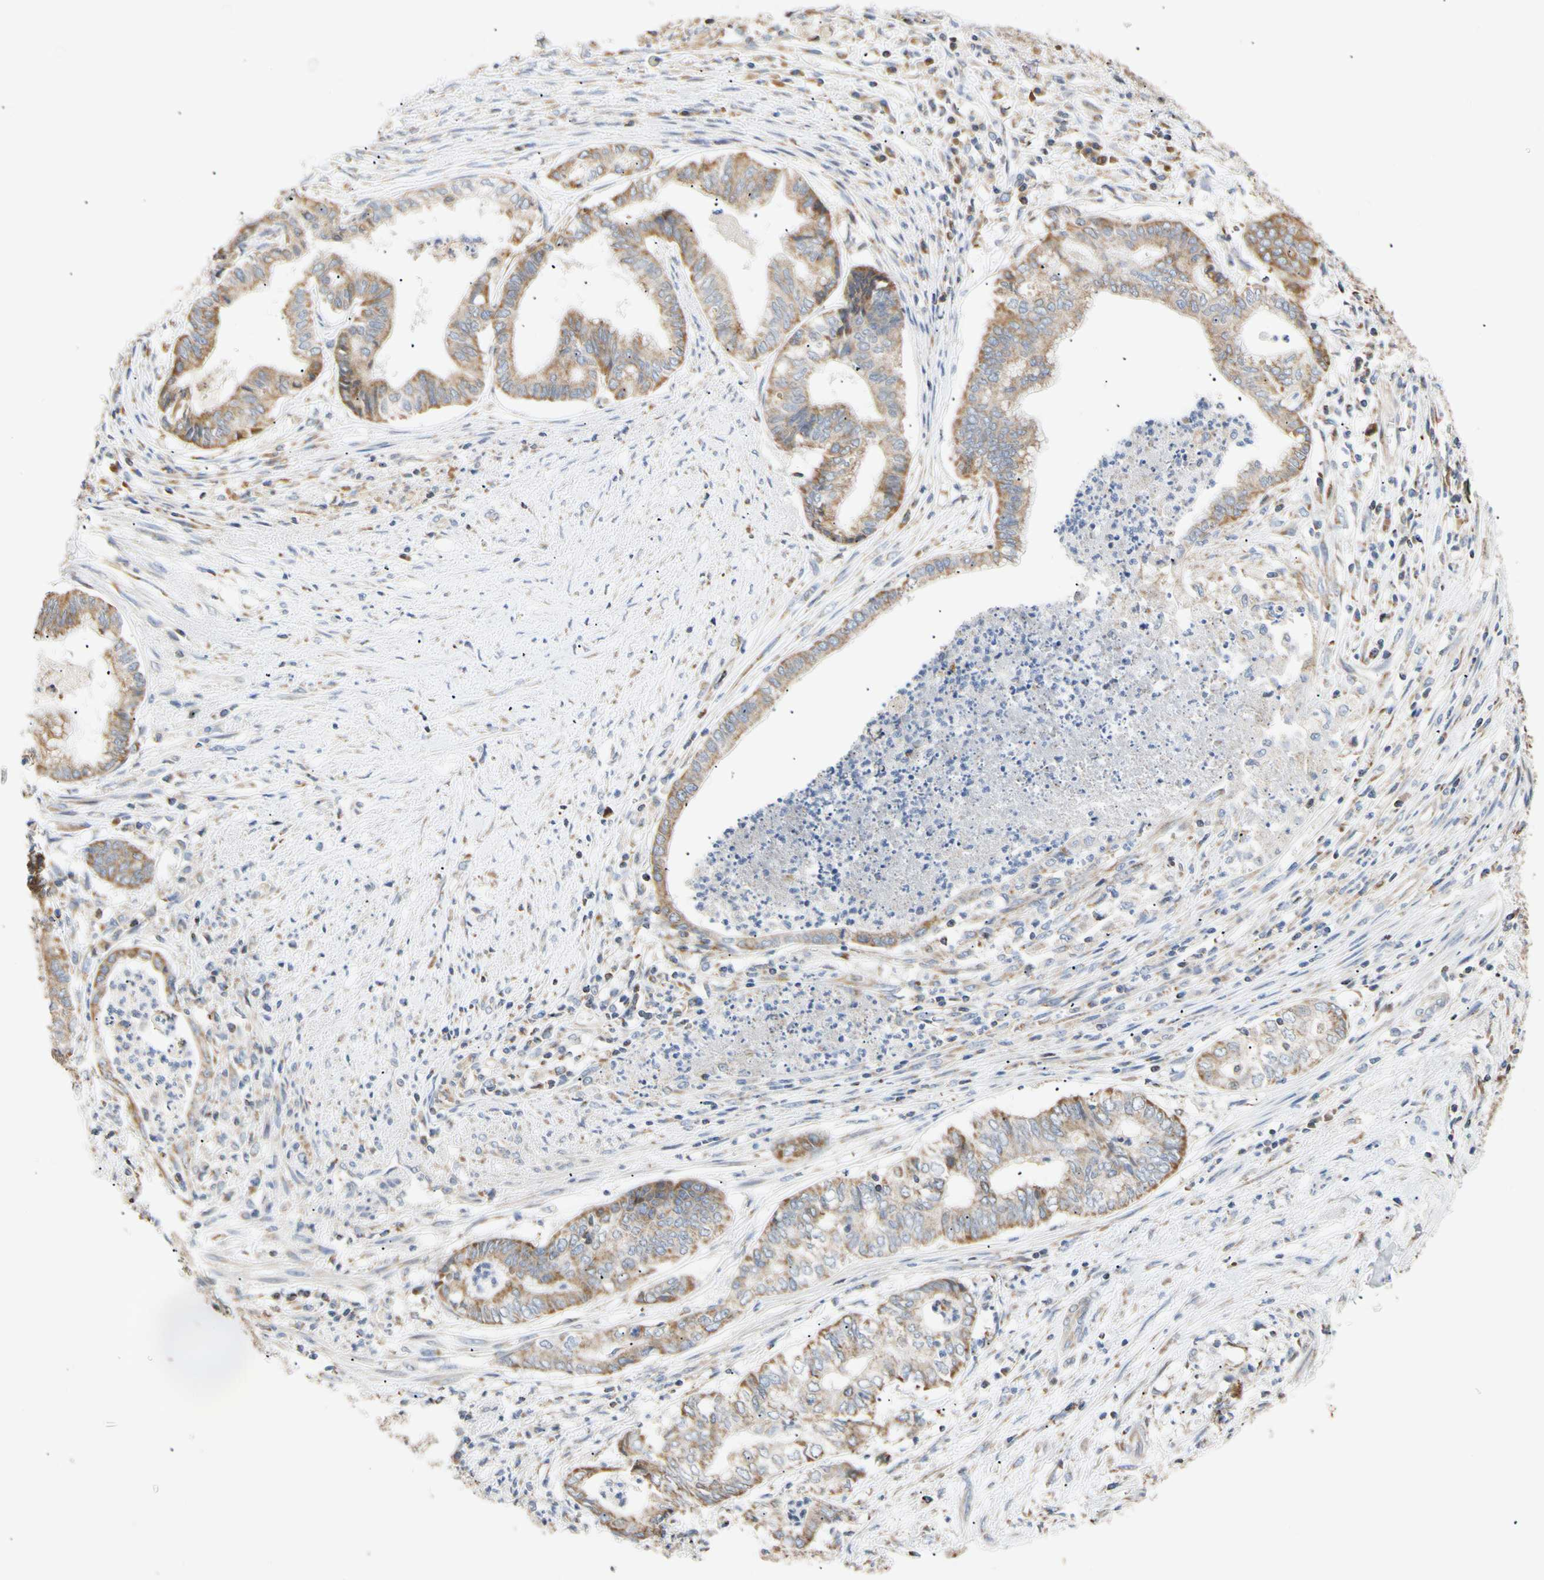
{"staining": {"intensity": "moderate", "quantity": ">75%", "location": "cytoplasmic/membranous"}, "tissue": "endometrial cancer", "cell_type": "Tumor cells", "image_type": "cancer", "snomed": [{"axis": "morphology", "description": "Necrosis, NOS"}, {"axis": "morphology", "description": "Adenocarcinoma, NOS"}, {"axis": "topography", "description": "Endometrium"}], "caption": "Tumor cells reveal medium levels of moderate cytoplasmic/membranous staining in approximately >75% of cells in human endometrial cancer (adenocarcinoma). Nuclei are stained in blue.", "gene": "PLGRKT", "patient": {"sex": "female", "age": 79}}